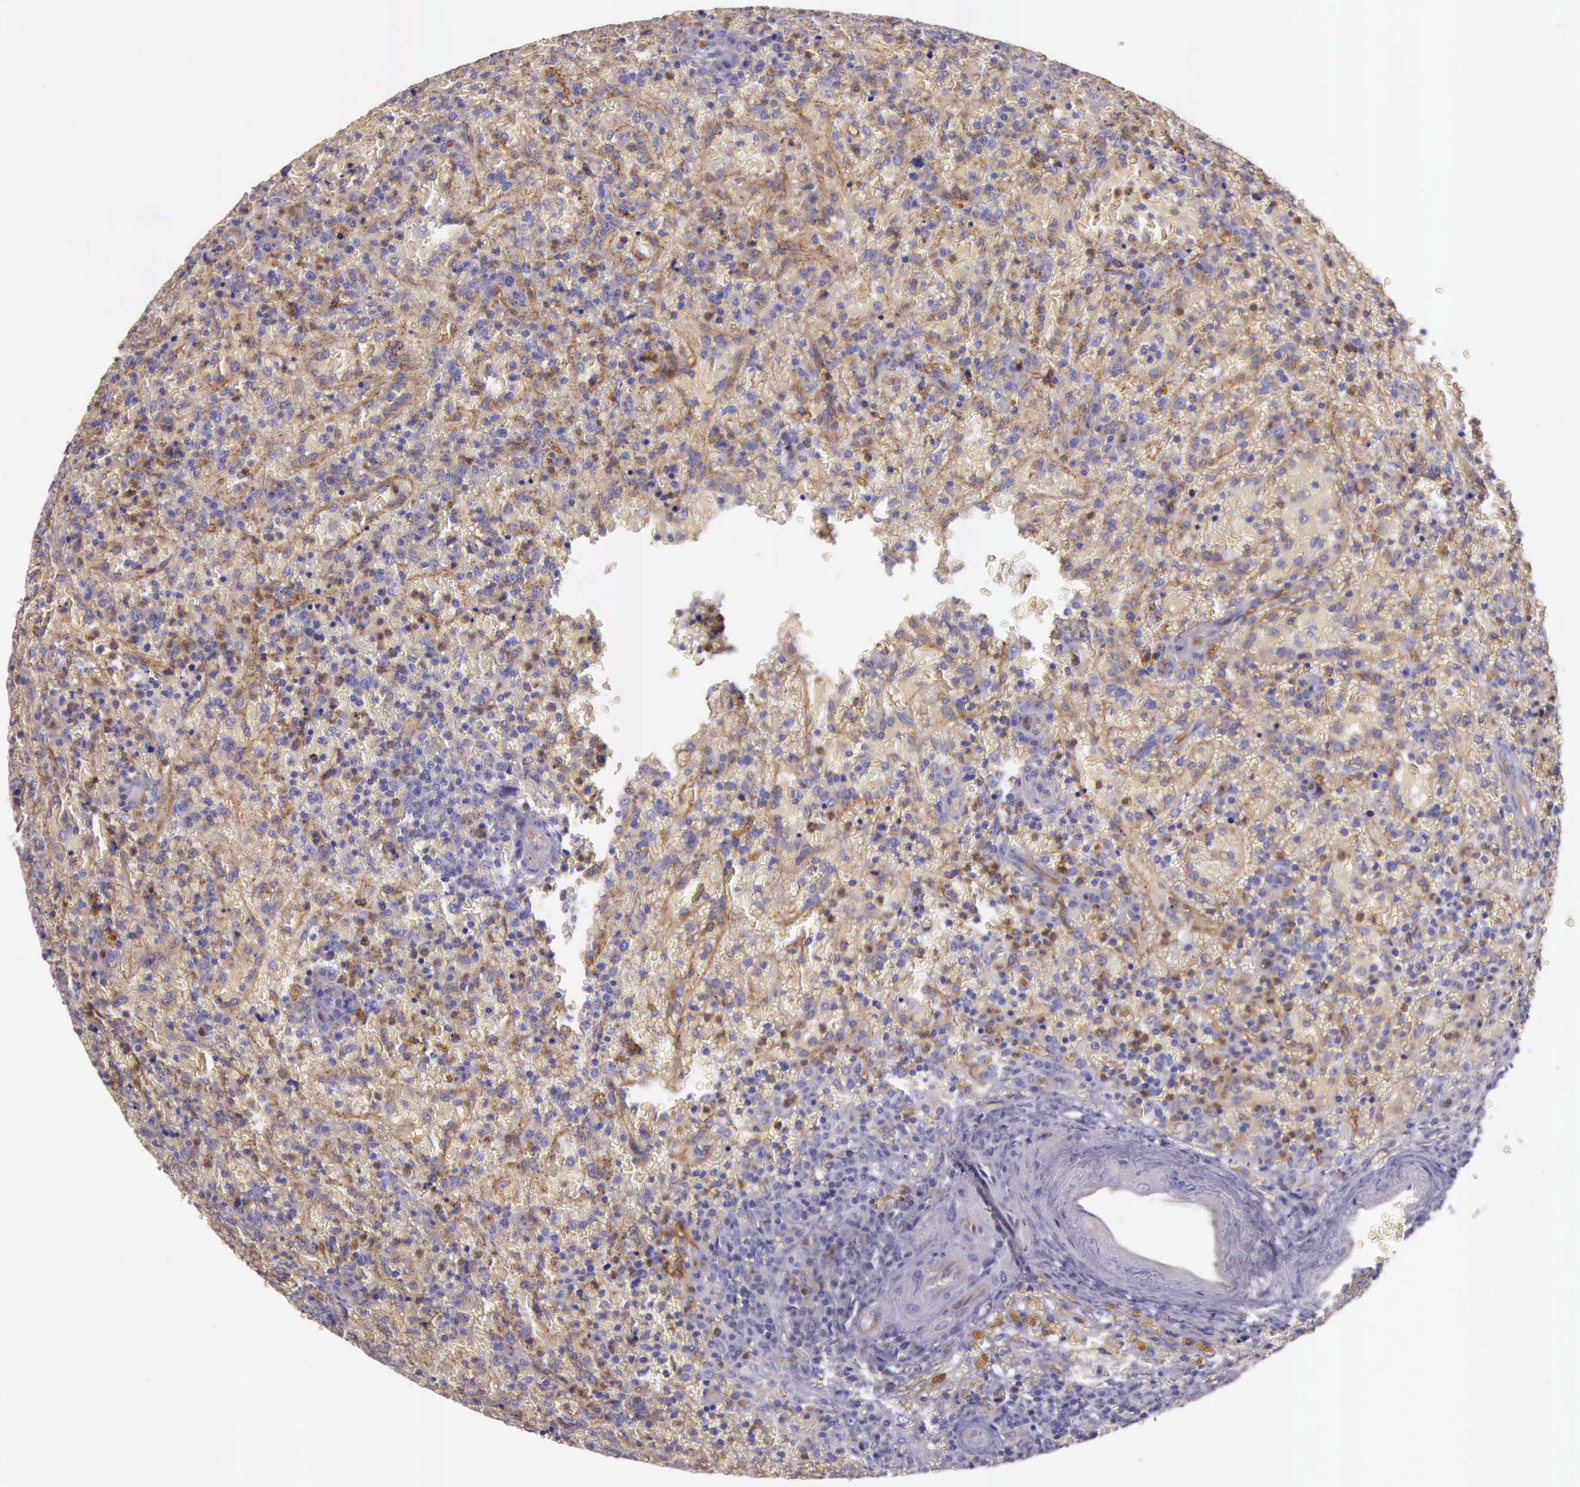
{"staining": {"intensity": "negative", "quantity": "none", "location": "none"}, "tissue": "lymphoma", "cell_type": "Tumor cells", "image_type": "cancer", "snomed": [{"axis": "morphology", "description": "Malignant lymphoma, non-Hodgkin's type, High grade"}, {"axis": "topography", "description": "Spleen"}, {"axis": "topography", "description": "Lymph node"}], "caption": "There is no significant expression in tumor cells of malignant lymphoma, non-Hodgkin's type (high-grade).", "gene": "TCEANC", "patient": {"sex": "female", "age": 70}}